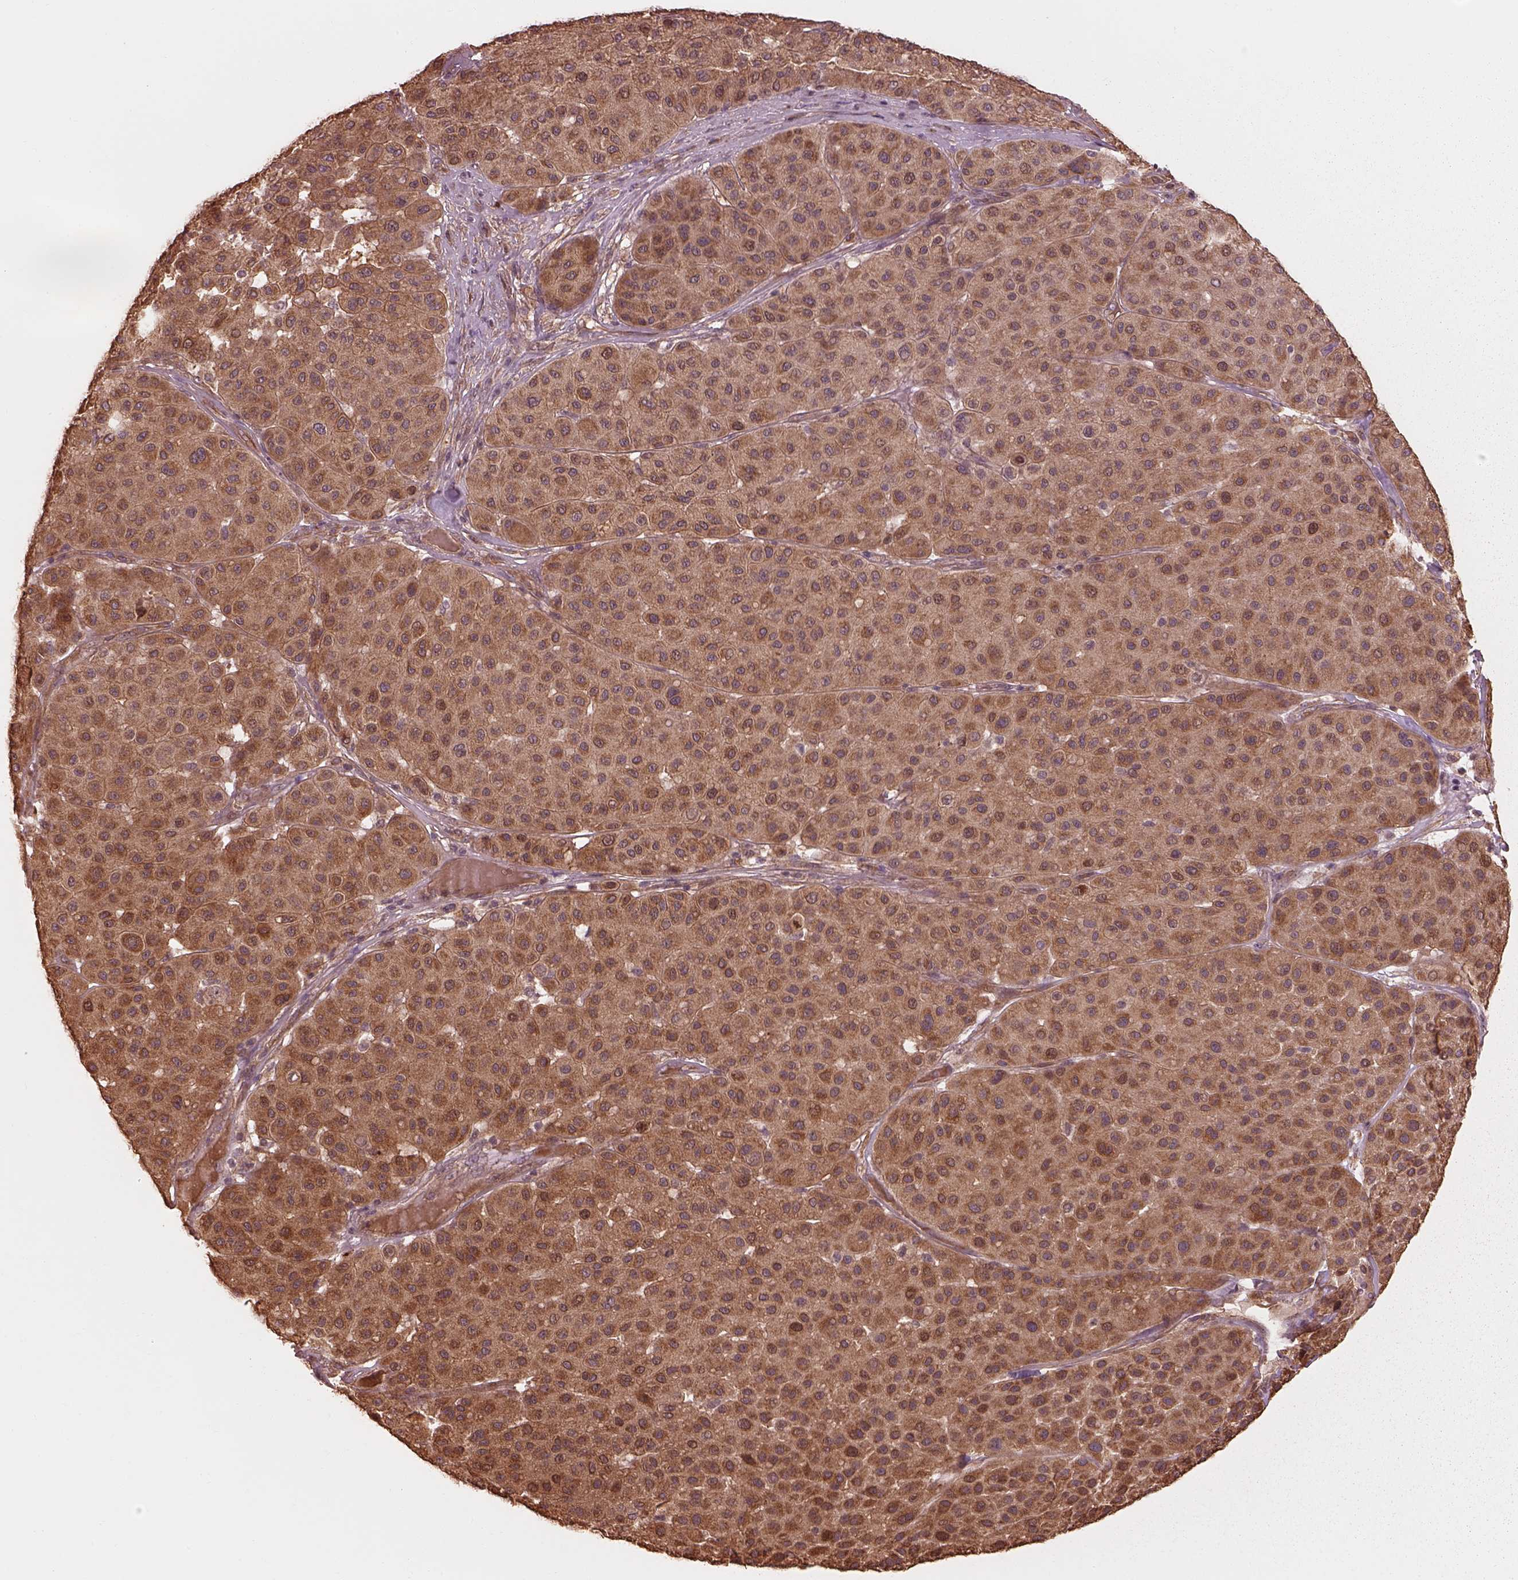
{"staining": {"intensity": "moderate", "quantity": ">75%", "location": "cytoplasmic/membranous"}, "tissue": "melanoma", "cell_type": "Tumor cells", "image_type": "cancer", "snomed": [{"axis": "morphology", "description": "Malignant melanoma, Metastatic site"}, {"axis": "topography", "description": "Smooth muscle"}], "caption": "A medium amount of moderate cytoplasmic/membranous expression is present in about >75% of tumor cells in melanoma tissue.", "gene": "METTL4", "patient": {"sex": "male", "age": 41}}